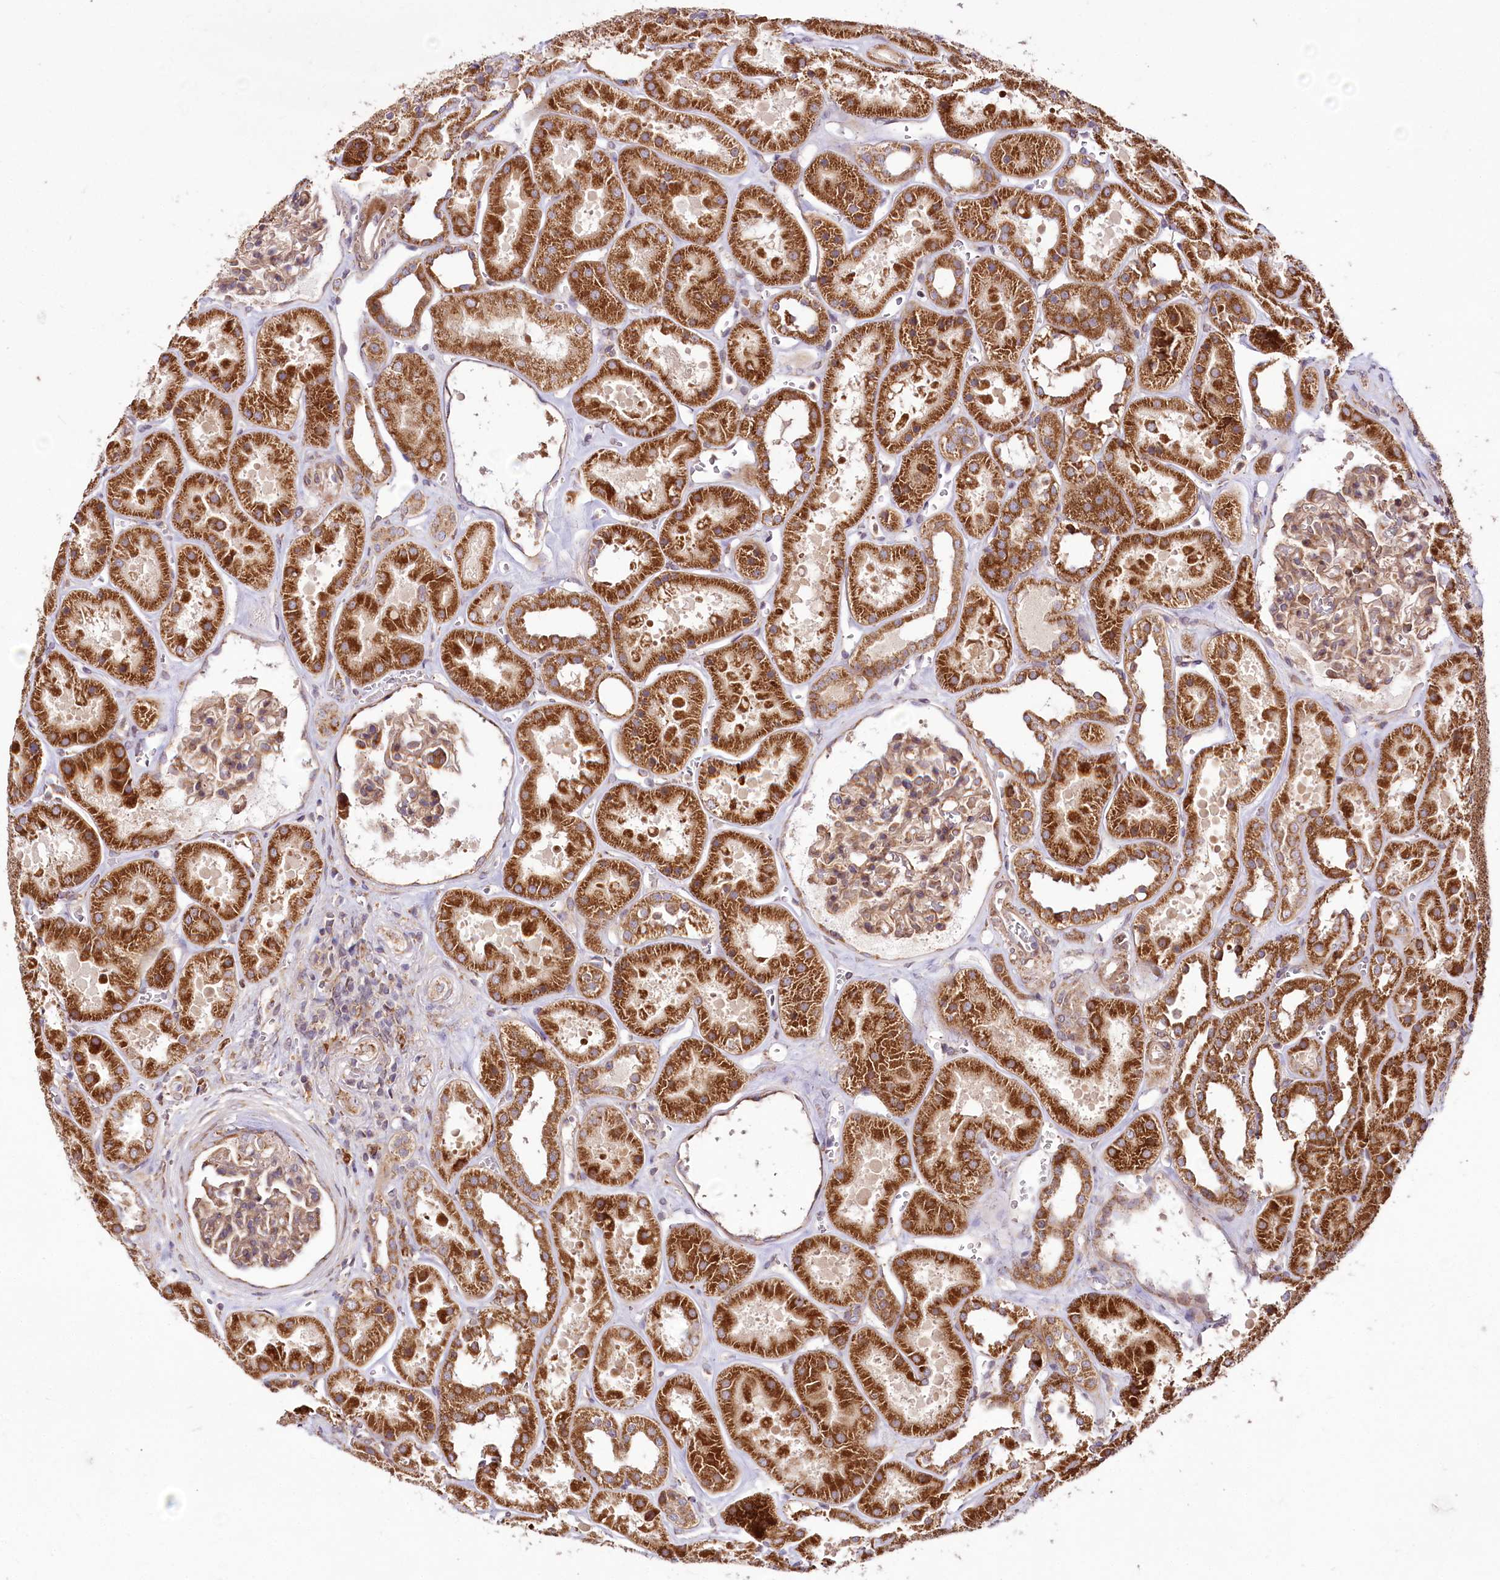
{"staining": {"intensity": "moderate", "quantity": "25%-75%", "location": "cytoplasmic/membranous"}, "tissue": "kidney", "cell_type": "Cells in glomeruli", "image_type": "normal", "snomed": [{"axis": "morphology", "description": "Normal tissue, NOS"}, {"axis": "topography", "description": "Kidney"}], "caption": "Benign kidney shows moderate cytoplasmic/membranous expression in about 25%-75% of cells in glomeruli, visualized by immunohistochemistry.", "gene": "RAB7A", "patient": {"sex": "female", "age": 41}}